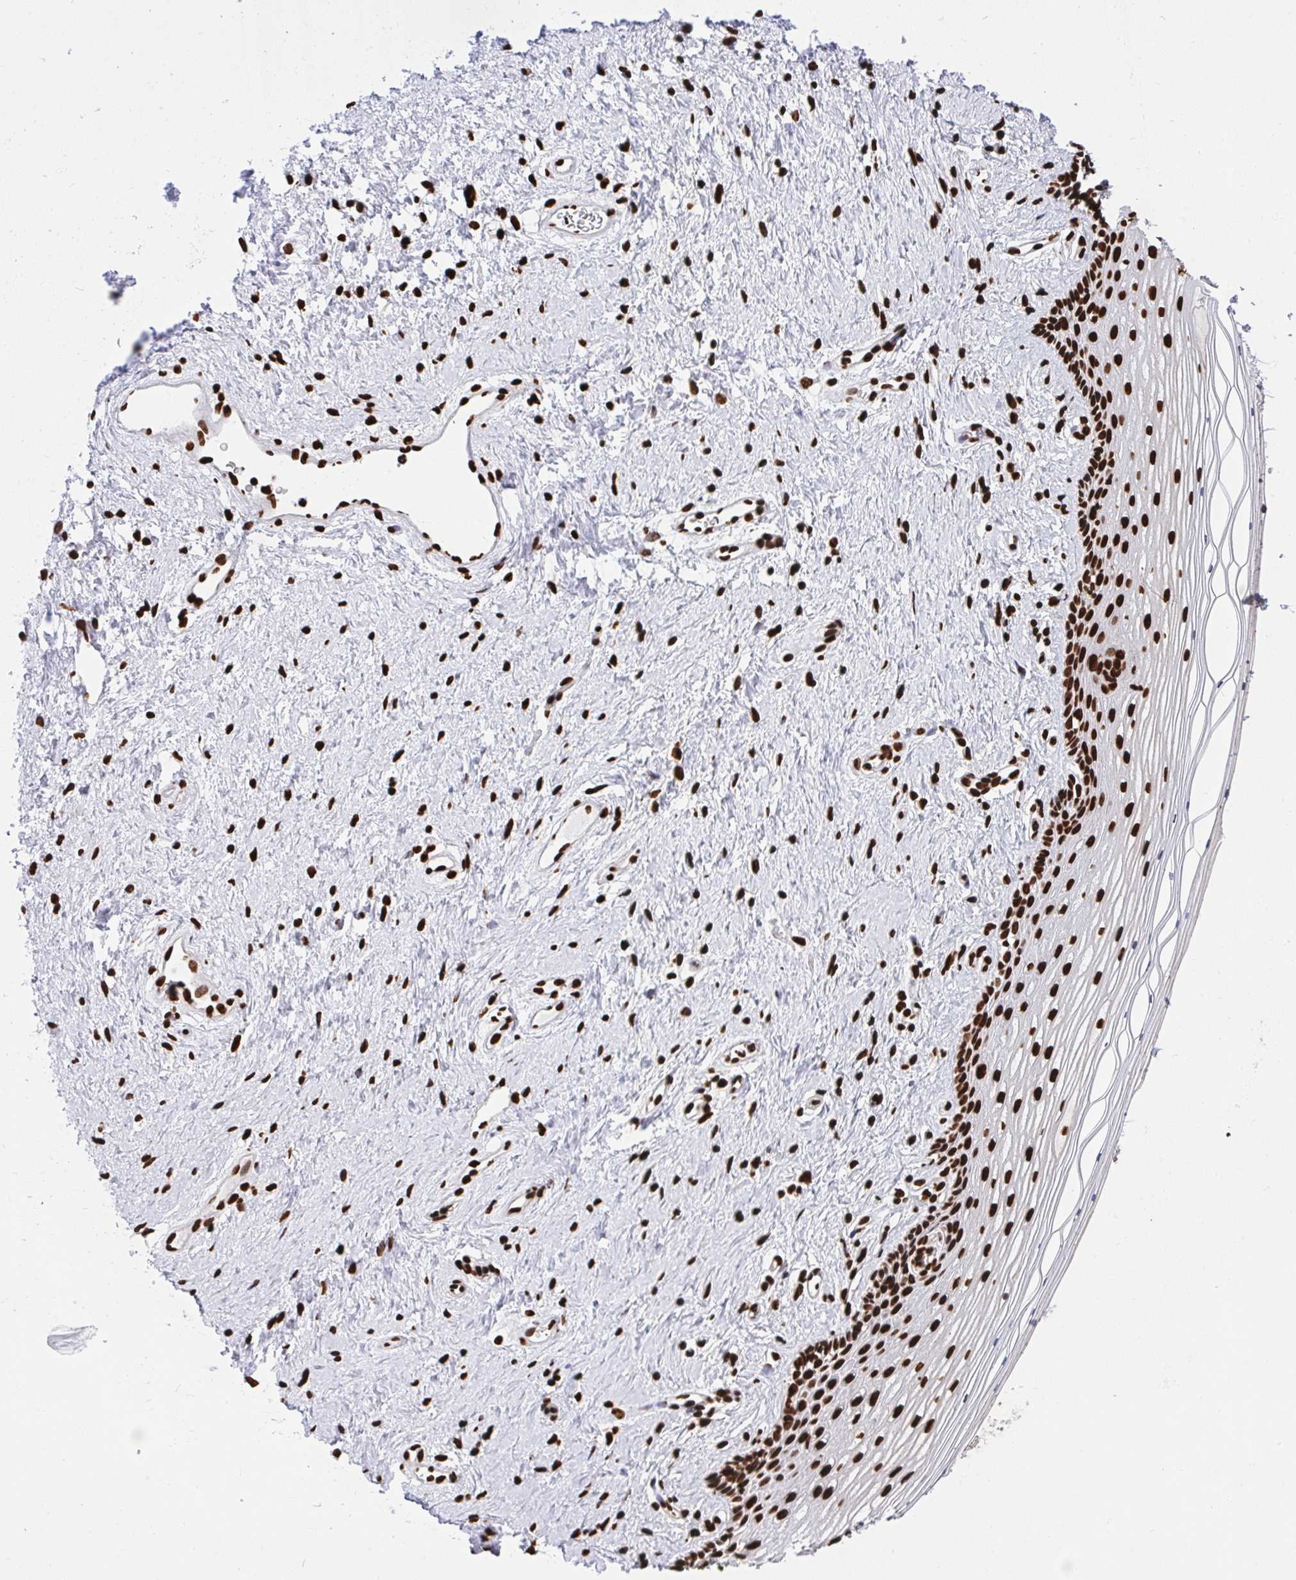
{"staining": {"intensity": "strong", "quantity": ">75%", "location": "nuclear"}, "tissue": "vagina", "cell_type": "Squamous epithelial cells", "image_type": "normal", "snomed": [{"axis": "morphology", "description": "Normal tissue, NOS"}, {"axis": "topography", "description": "Vagina"}], "caption": "Brown immunohistochemical staining in normal vagina displays strong nuclear staining in approximately >75% of squamous epithelial cells. The protein is shown in brown color, while the nuclei are stained blue.", "gene": "HNRNPL", "patient": {"sex": "female", "age": 42}}